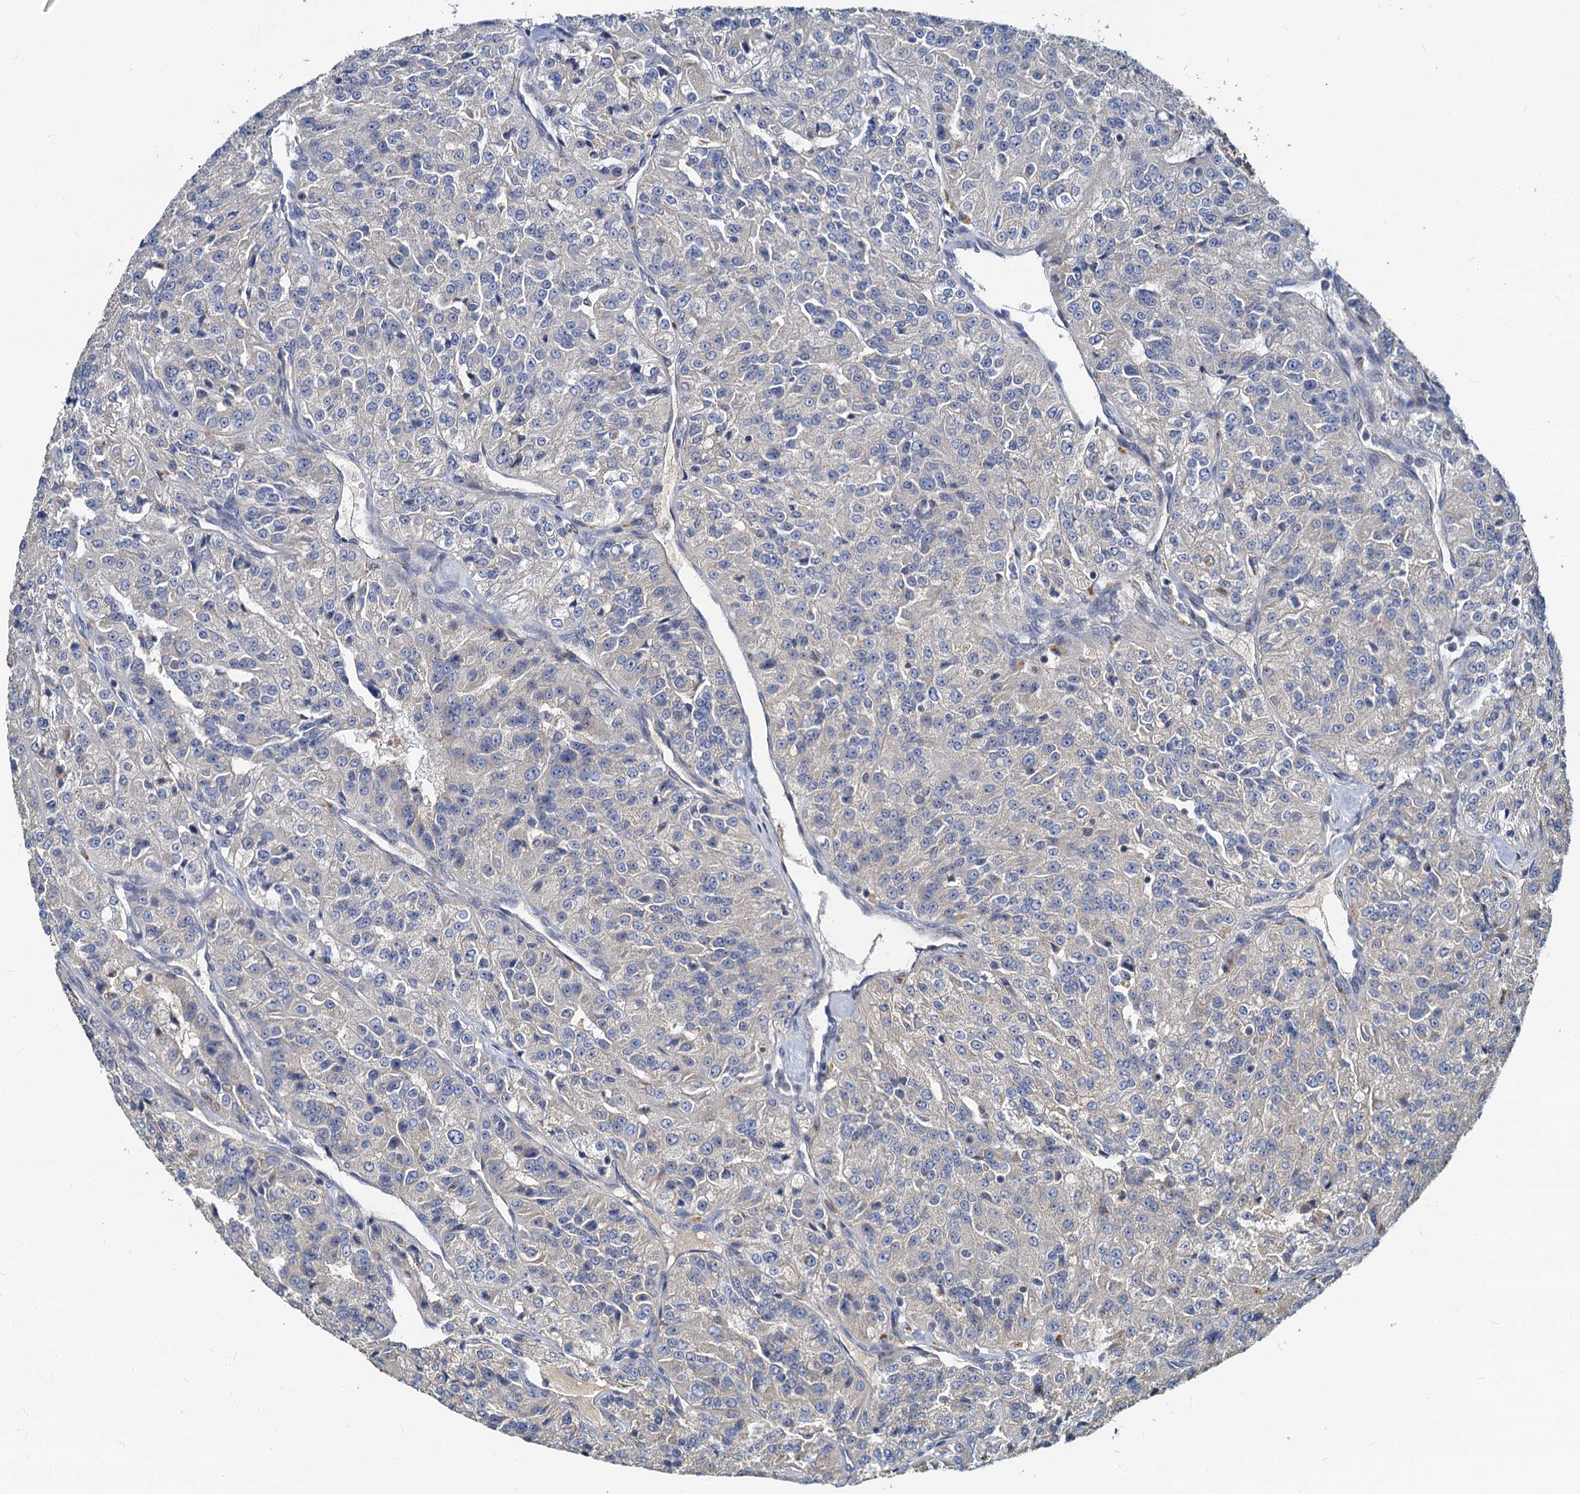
{"staining": {"intensity": "negative", "quantity": "none", "location": "none"}, "tissue": "renal cancer", "cell_type": "Tumor cells", "image_type": "cancer", "snomed": [{"axis": "morphology", "description": "Adenocarcinoma, NOS"}, {"axis": "topography", "description": "Kidney"}], "caption": "This is a micrograph of immunohistochemistry (IHC) staining of renal cancer (adenocarcinoma), which shows no staining in tumor cells.", "gene": "NKAPD1", "patient": {"sex": "female", "age": 63}}